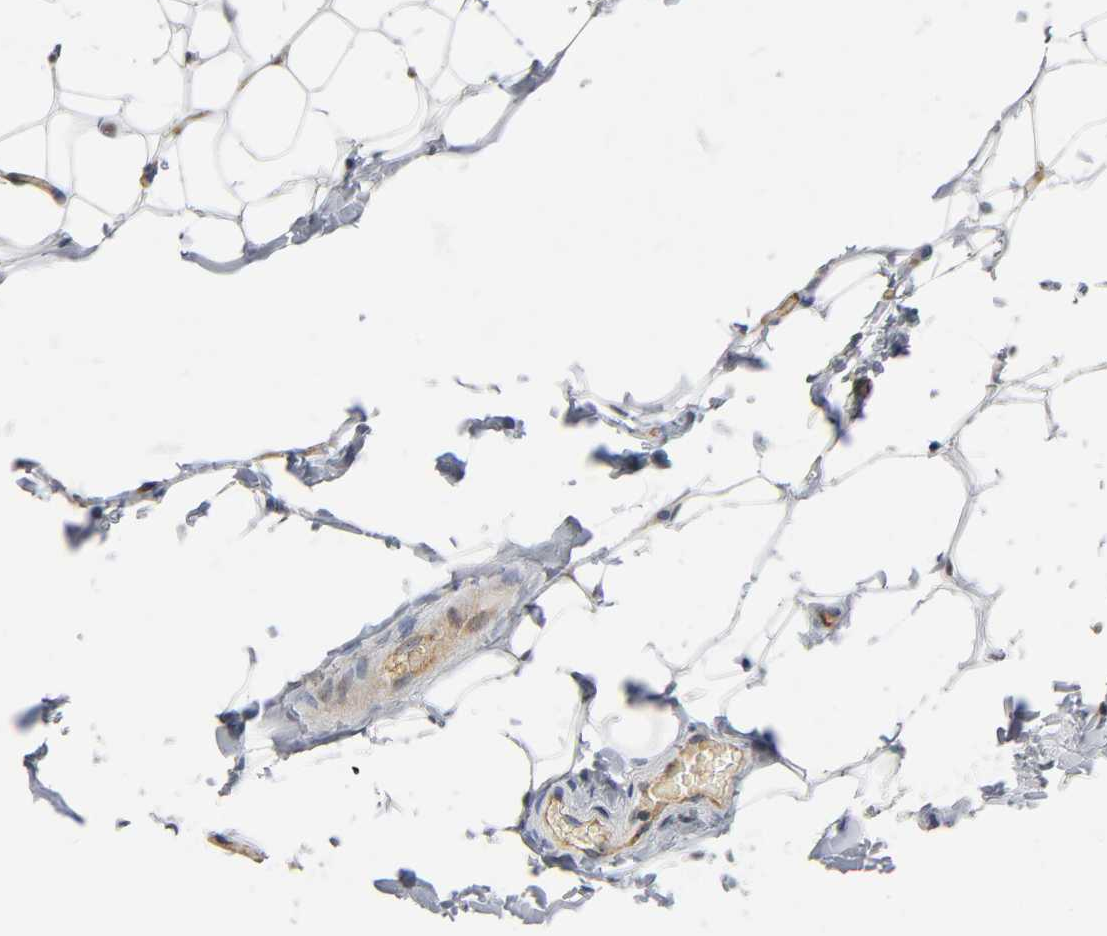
{"staining": {"intensity": "negative", "quantity": "none", "location": "none"}, "tissue": "adipose tissue", "cell_type": "Adipocytes", "image_type": "normal", "snomed": [{"axis": "morphology", "description": "Normal tissue, NOS"}, {"axis": "topography", "description": "Soft tissue"}], "caption": "High power microscopy micrograph of an immunohistochemistry histopathology image of benign adipose tissue, revealing no significant staining in adipocytes.", "gene": "CD2AP", "patient": {"sex": "male", "age": 26}}